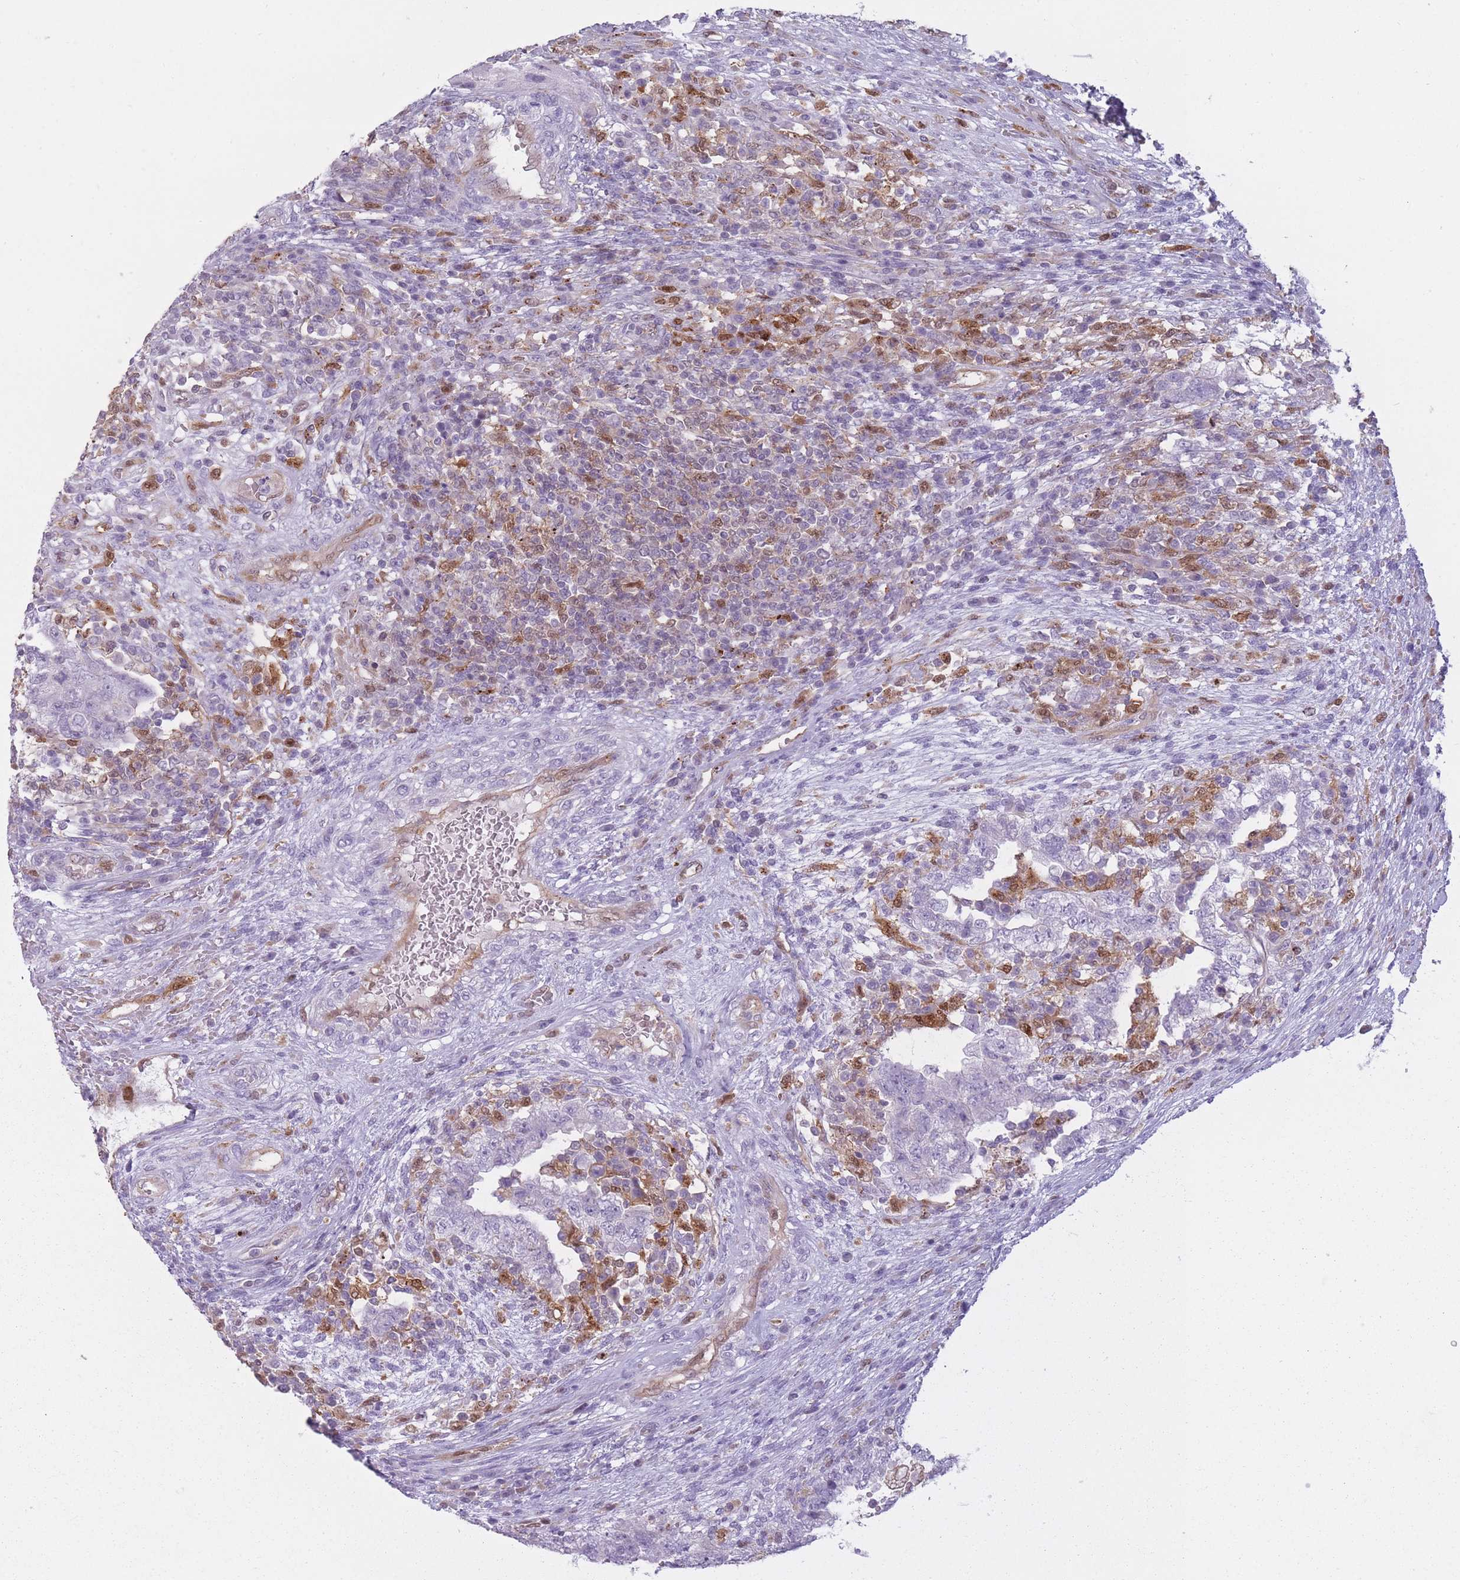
{"staining": {"intensity": "negative", "quantity": "none", "location": "none"}, "tissue": "testis cancer", "cell_type": "Tumor cells", "image_type": "cancer", "snomed": [{"axis": "morphology", "description": "Carcinoma, Embryonal, NOS"}, {"axis": "topography", "description": "Testis"}], "caption": "A histopathology image of embryonal carcinoma (testis) stained for a protein shows no brown staining in tumor cells.", "gene": "LGALS9", "patient": {"sex": "male", "age": 26}}